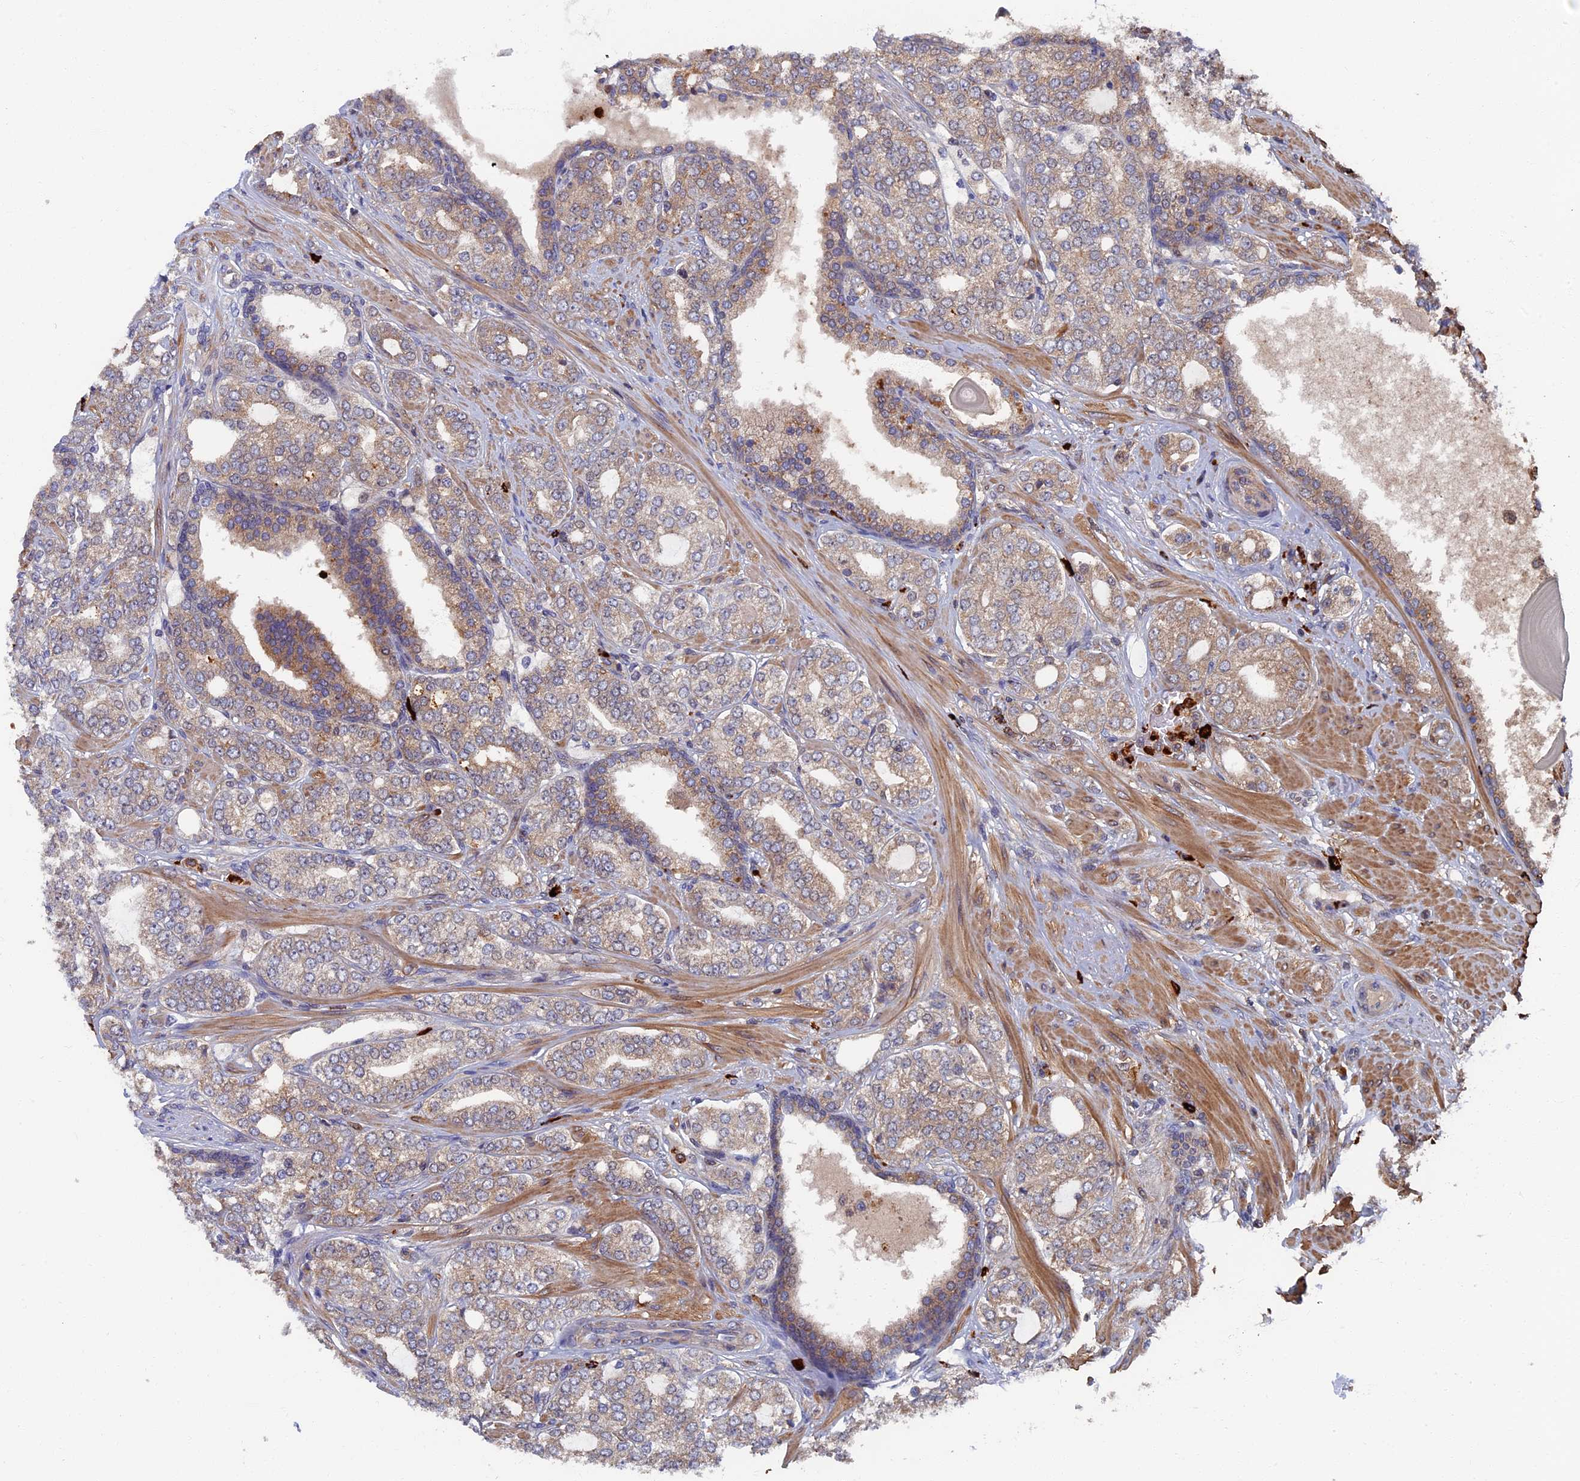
{"staining": {"intensity": "moderate", "quantity": ">75%", "location": "cytoplasmic/membranous"}, "tissue": "prostate cancer", "cell_type": "Tumor cells", "image_type": "cancer", "snomed": [{"axis": "morphology", "description": "Adenocarcinoma, High grade"}, {"axis": "topography", "description": "Prostate"}], "caption": "IHC of human prostate cancer reveals medium levels of moderate cytoplasmic/membranous staining in approximately >75% of tumor cells.", "gene": "TNK2", "patient": {"sex": "male", "age": 64}}